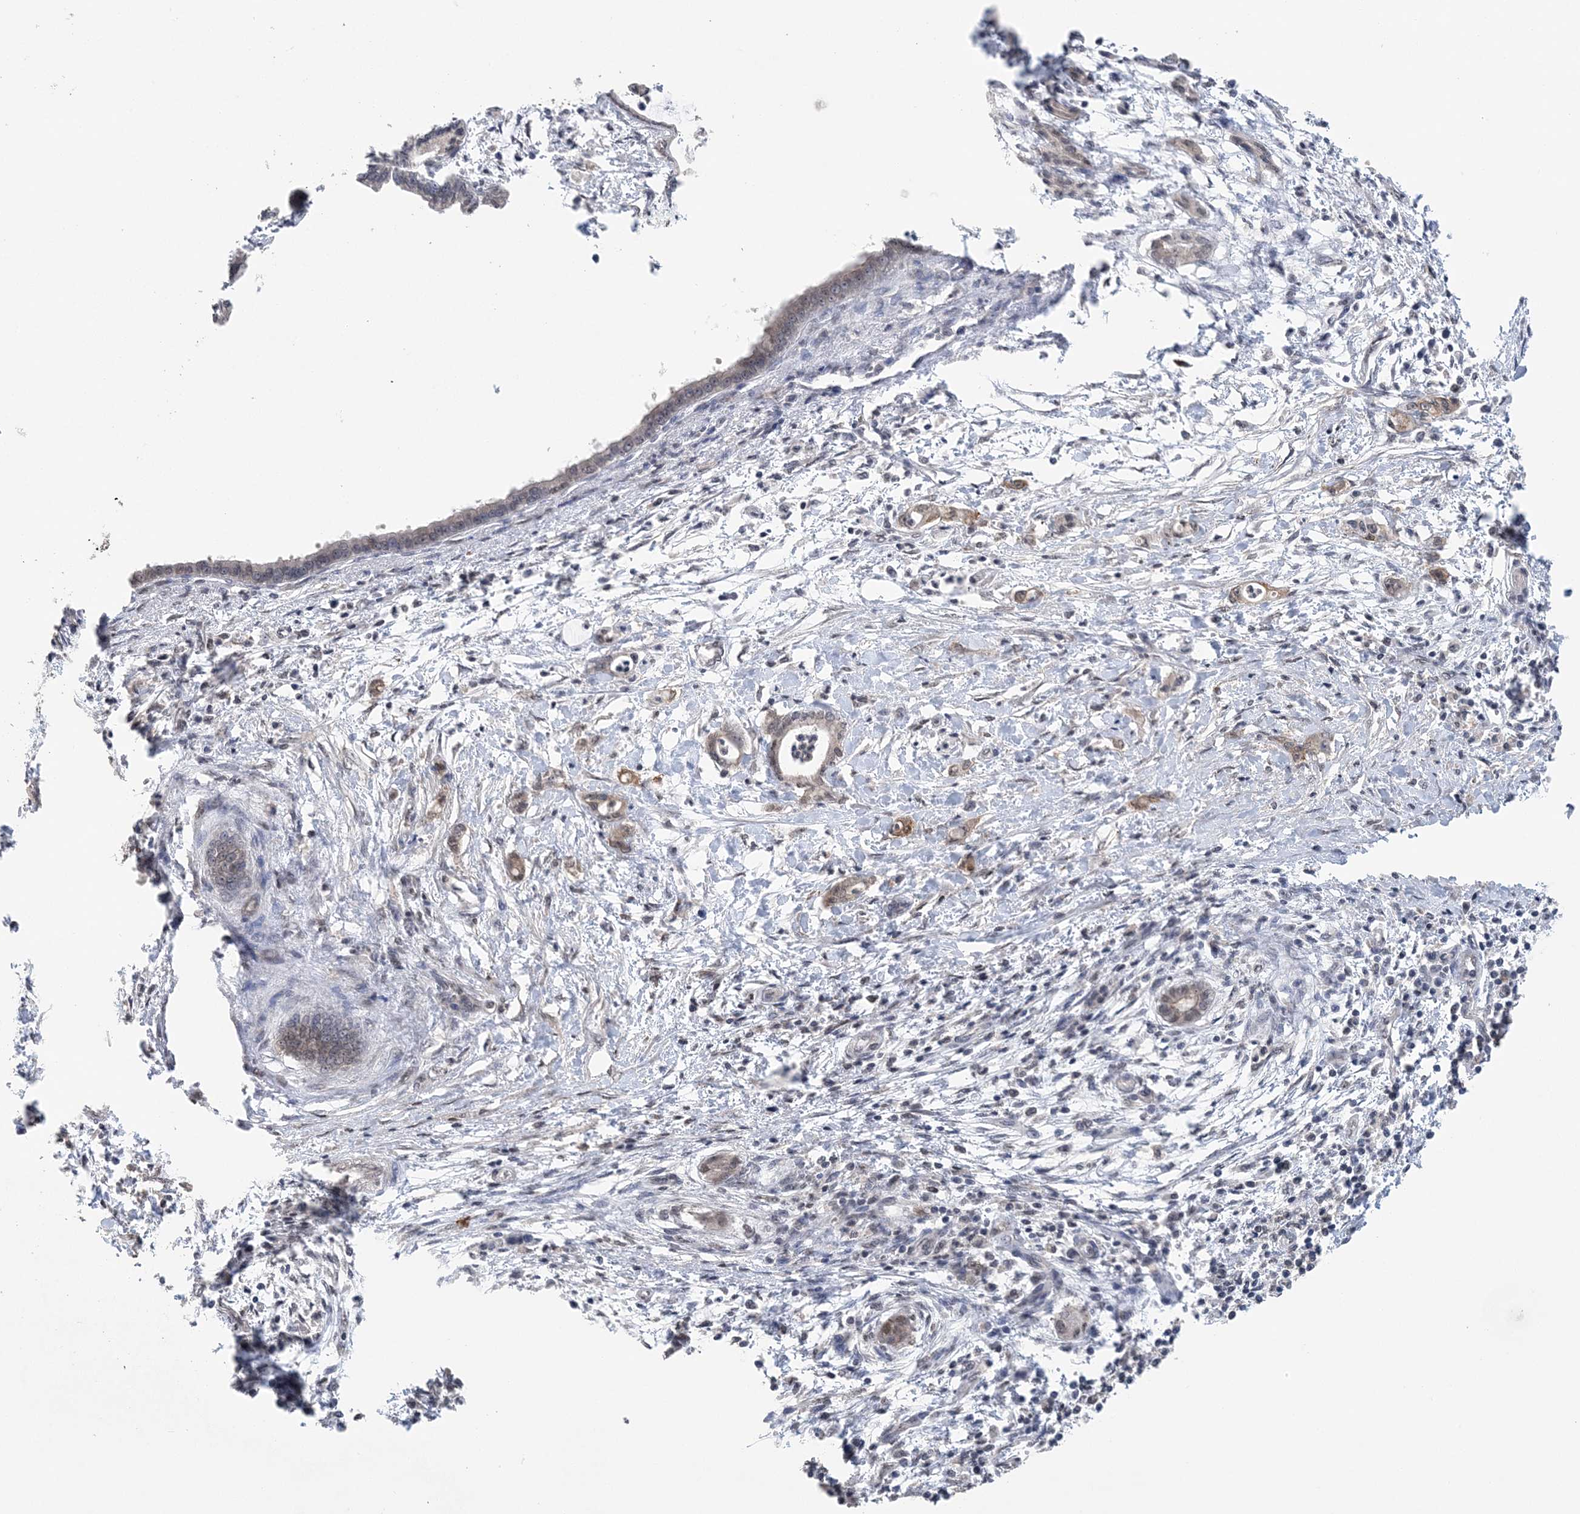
{"staining": {"intensity": "weak", "quantity": "<25%", "location": "cytoplasmic/membranous"}, "tissue": "pancreatic cancer", "cell_type": "Tumor cells", "image_type": "cancer", "snomed": [{"axis": "morphology", "description": "Adenocarcinoma, NOS"}, {"axis": "topography", "description": "Pancreas"}], "caption": "Image shows no significant protein positivity in tumor cells of pancreatic adenocarcinoma.", "gene": "CCDC152", "patient": {"sex": "female", "age": 55}}